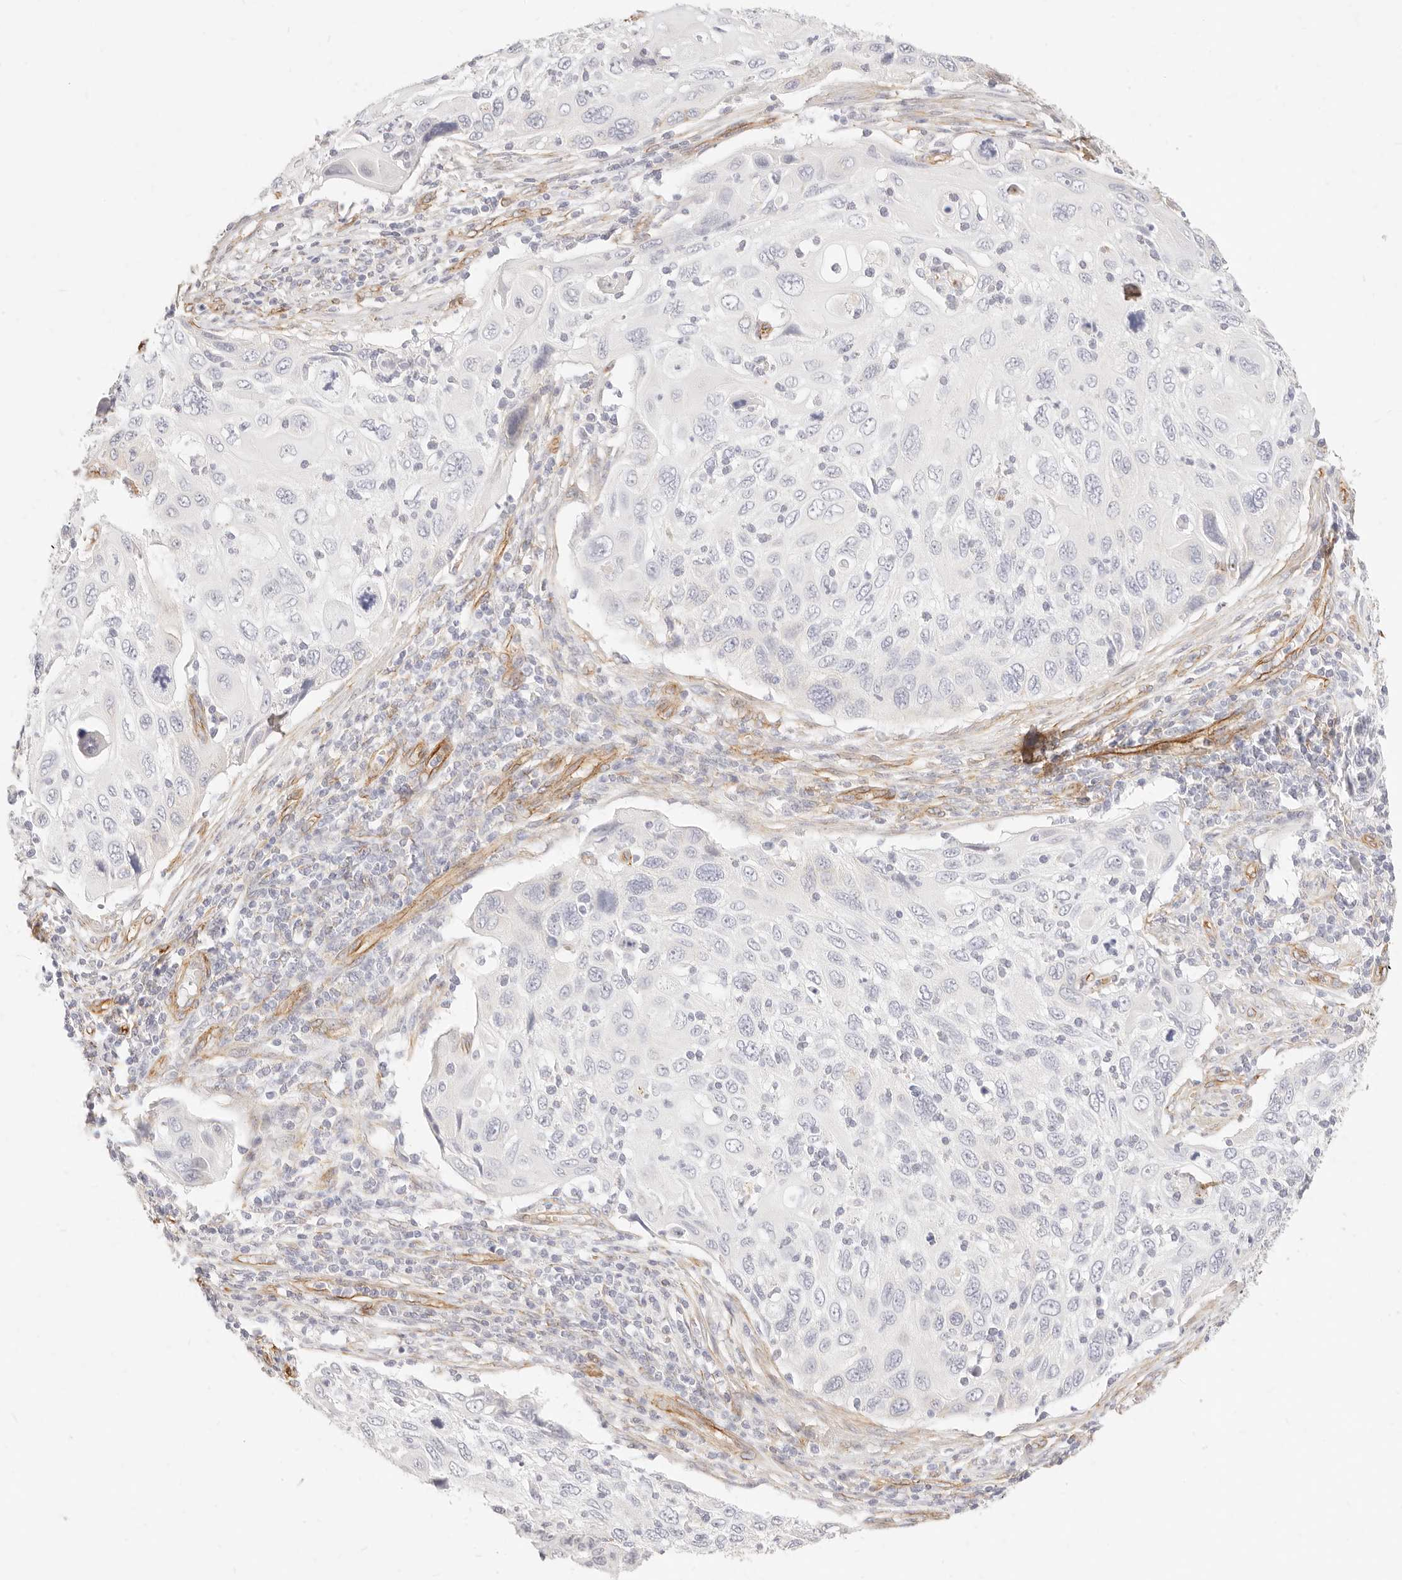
{"staining": {"intensity": "negative", "quantity": "none", "location": "none"}, "tissue": "cervical cancer", "cell_type": "Tumor cells", "image_type": "cancer", "snomed": [{"axis": "morphology", "description": "Squamous cell carcinoma, NOS"}, {"axis": "topography", "description": "Cervix"}], "caption": "IHC of human squamous cell carcinoma (cervical) demonstrates no staining in tumor cells.", "gene": "NUS1", "patient": {"sex": "female", "age": 70}}